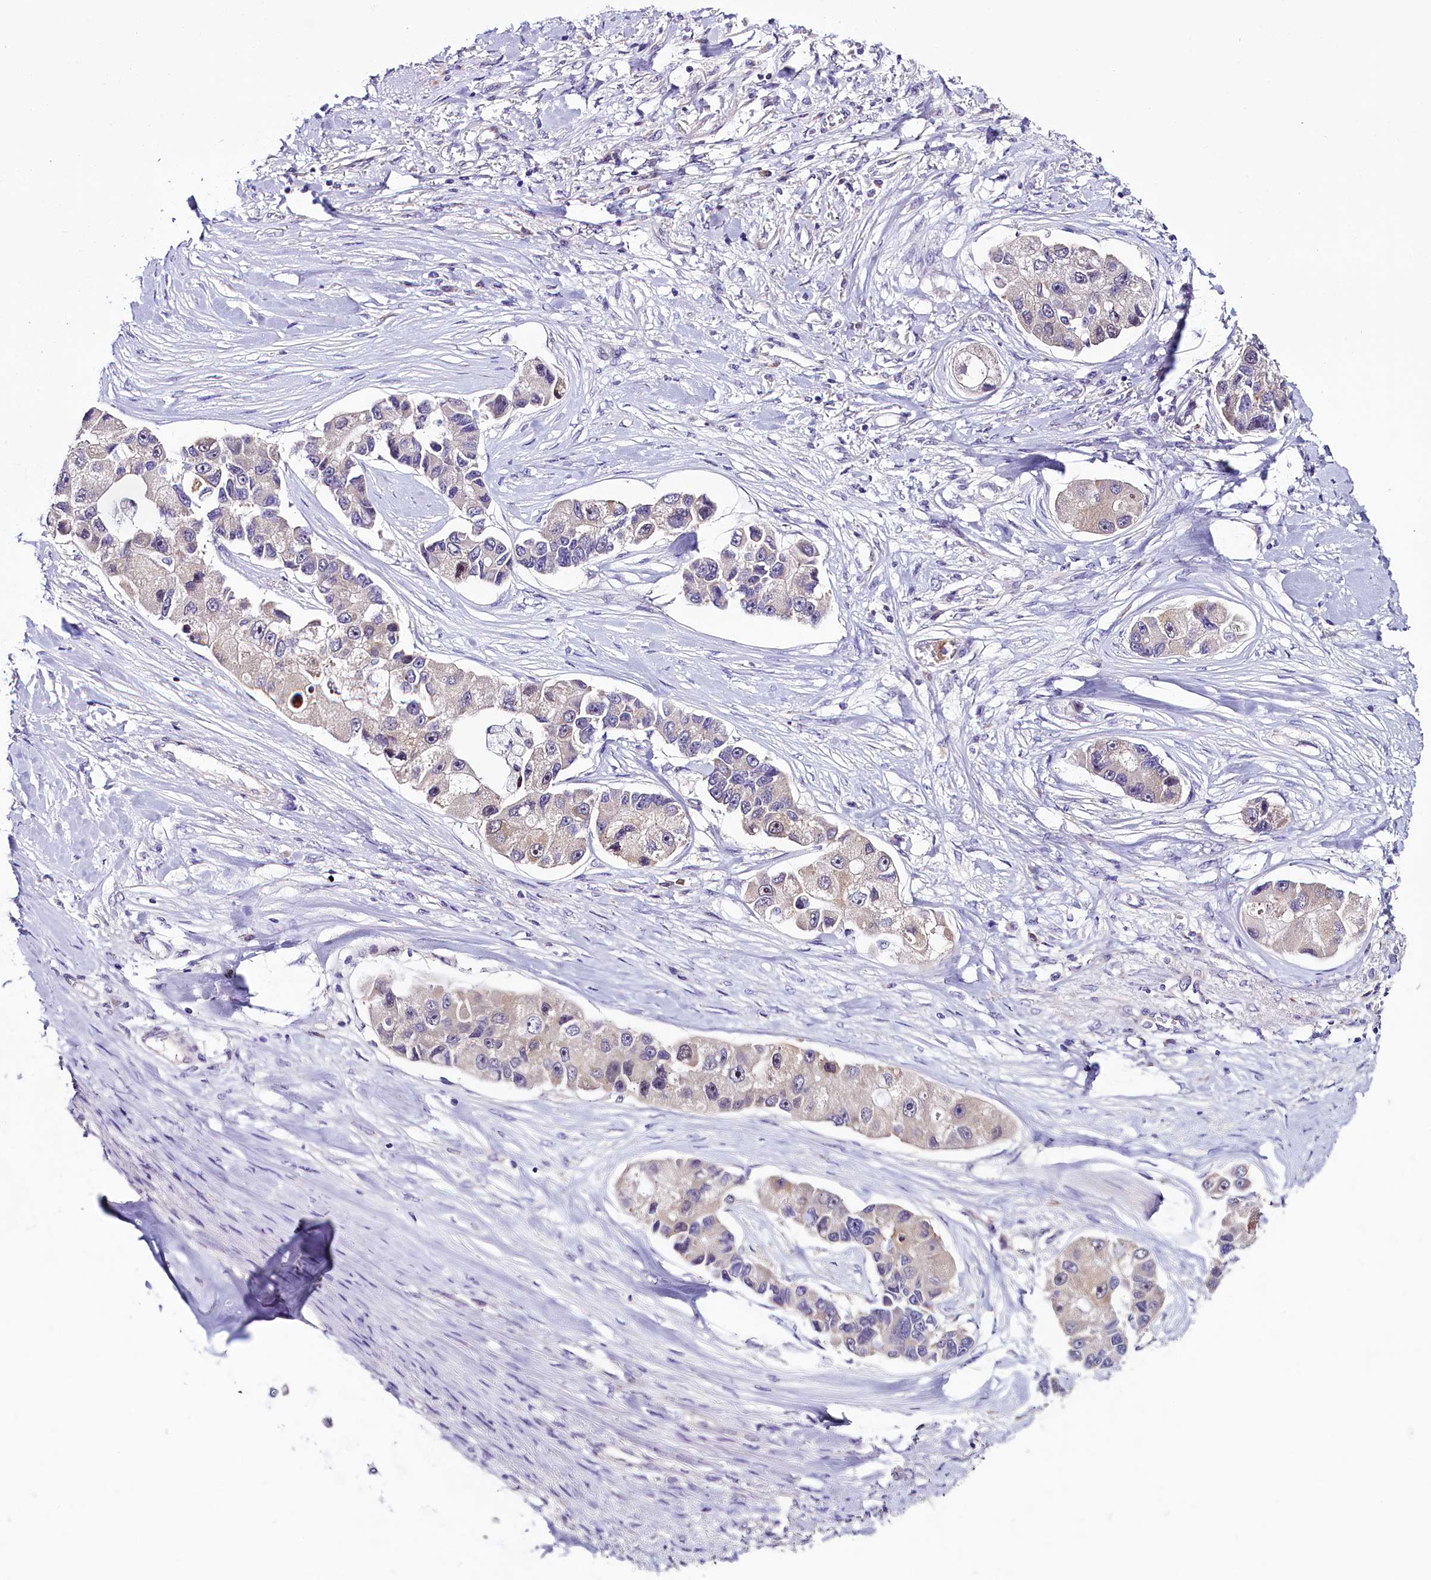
{"staining": {"intensity": "negative", "quantity": "none", "location": "none"}, "tissue": "lung cancer", "cell_type": "Tumor cells", "image_type": "cancer", "snomed": [{"axis": "morphology", "description": "Adenocarcinoma, NOS"}, {"axis": "topography", "description": "Lung"}], "caption": "DAB immunohistochemical staining of lung cancer reveals no significant expression in tumor cells.", "gene": "C9orf40", "patient": {"sex": "female", "age": 54}}